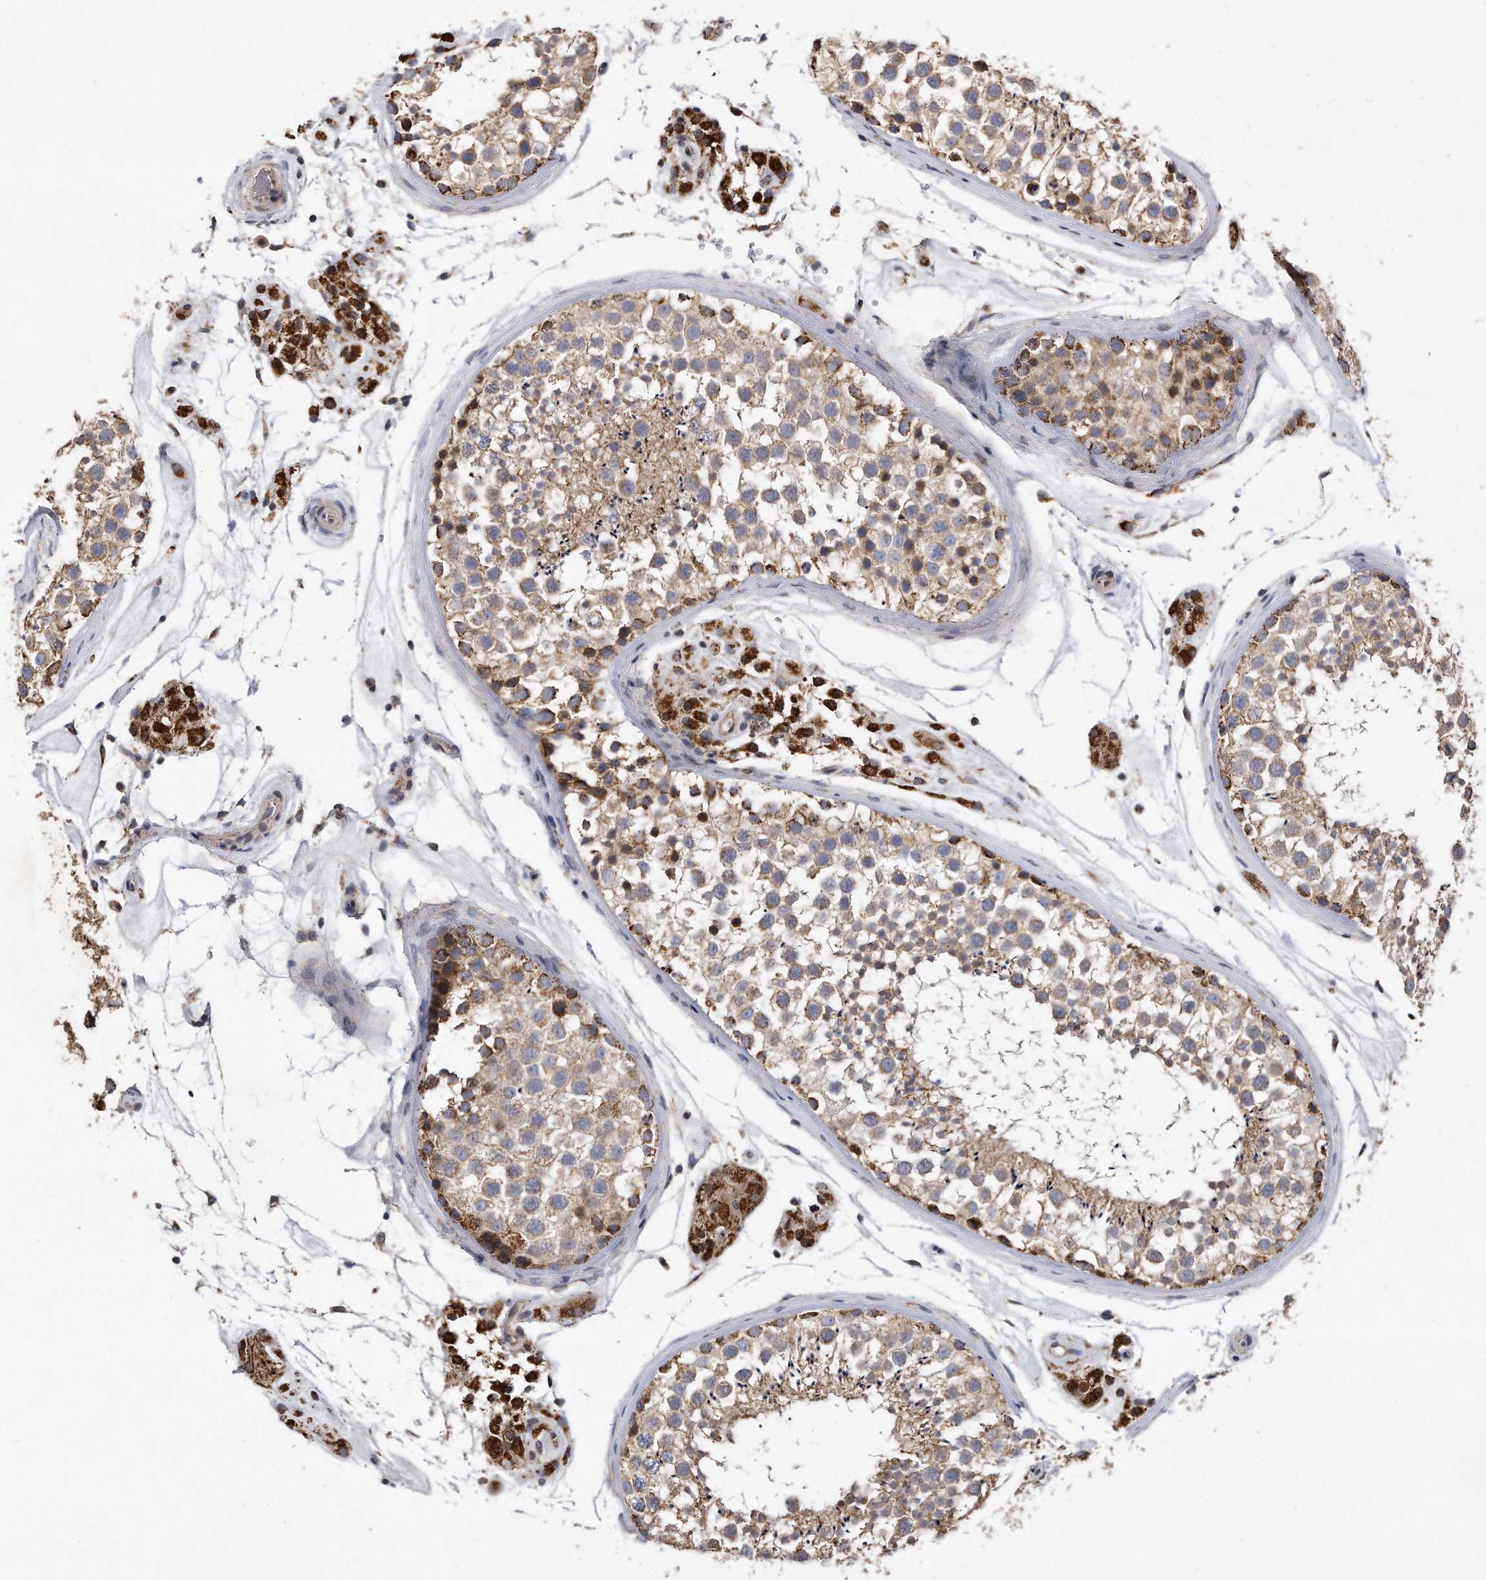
{"staining": {"intensity": "moderate", "quantity": ">75%", "location": "cytoplasmic/membranous"}, "tissue": "testis", "cell_type": "Cells in seminiferous ducts", "image_type": "normal", "snomed": [{"axis": "morphology", "description": "Normal tissue, NOS"}, {"axis": "topography", "description": "Testis"}], "caption": "Benign testis demonstrates moderate cytoplasmic/membranous expression in approximately >75% of cells in seminiferous ducts, visualized by immunohistochemistry.", "gene": "PPP5C", "patient": {"sex": "male", "age": 46}}